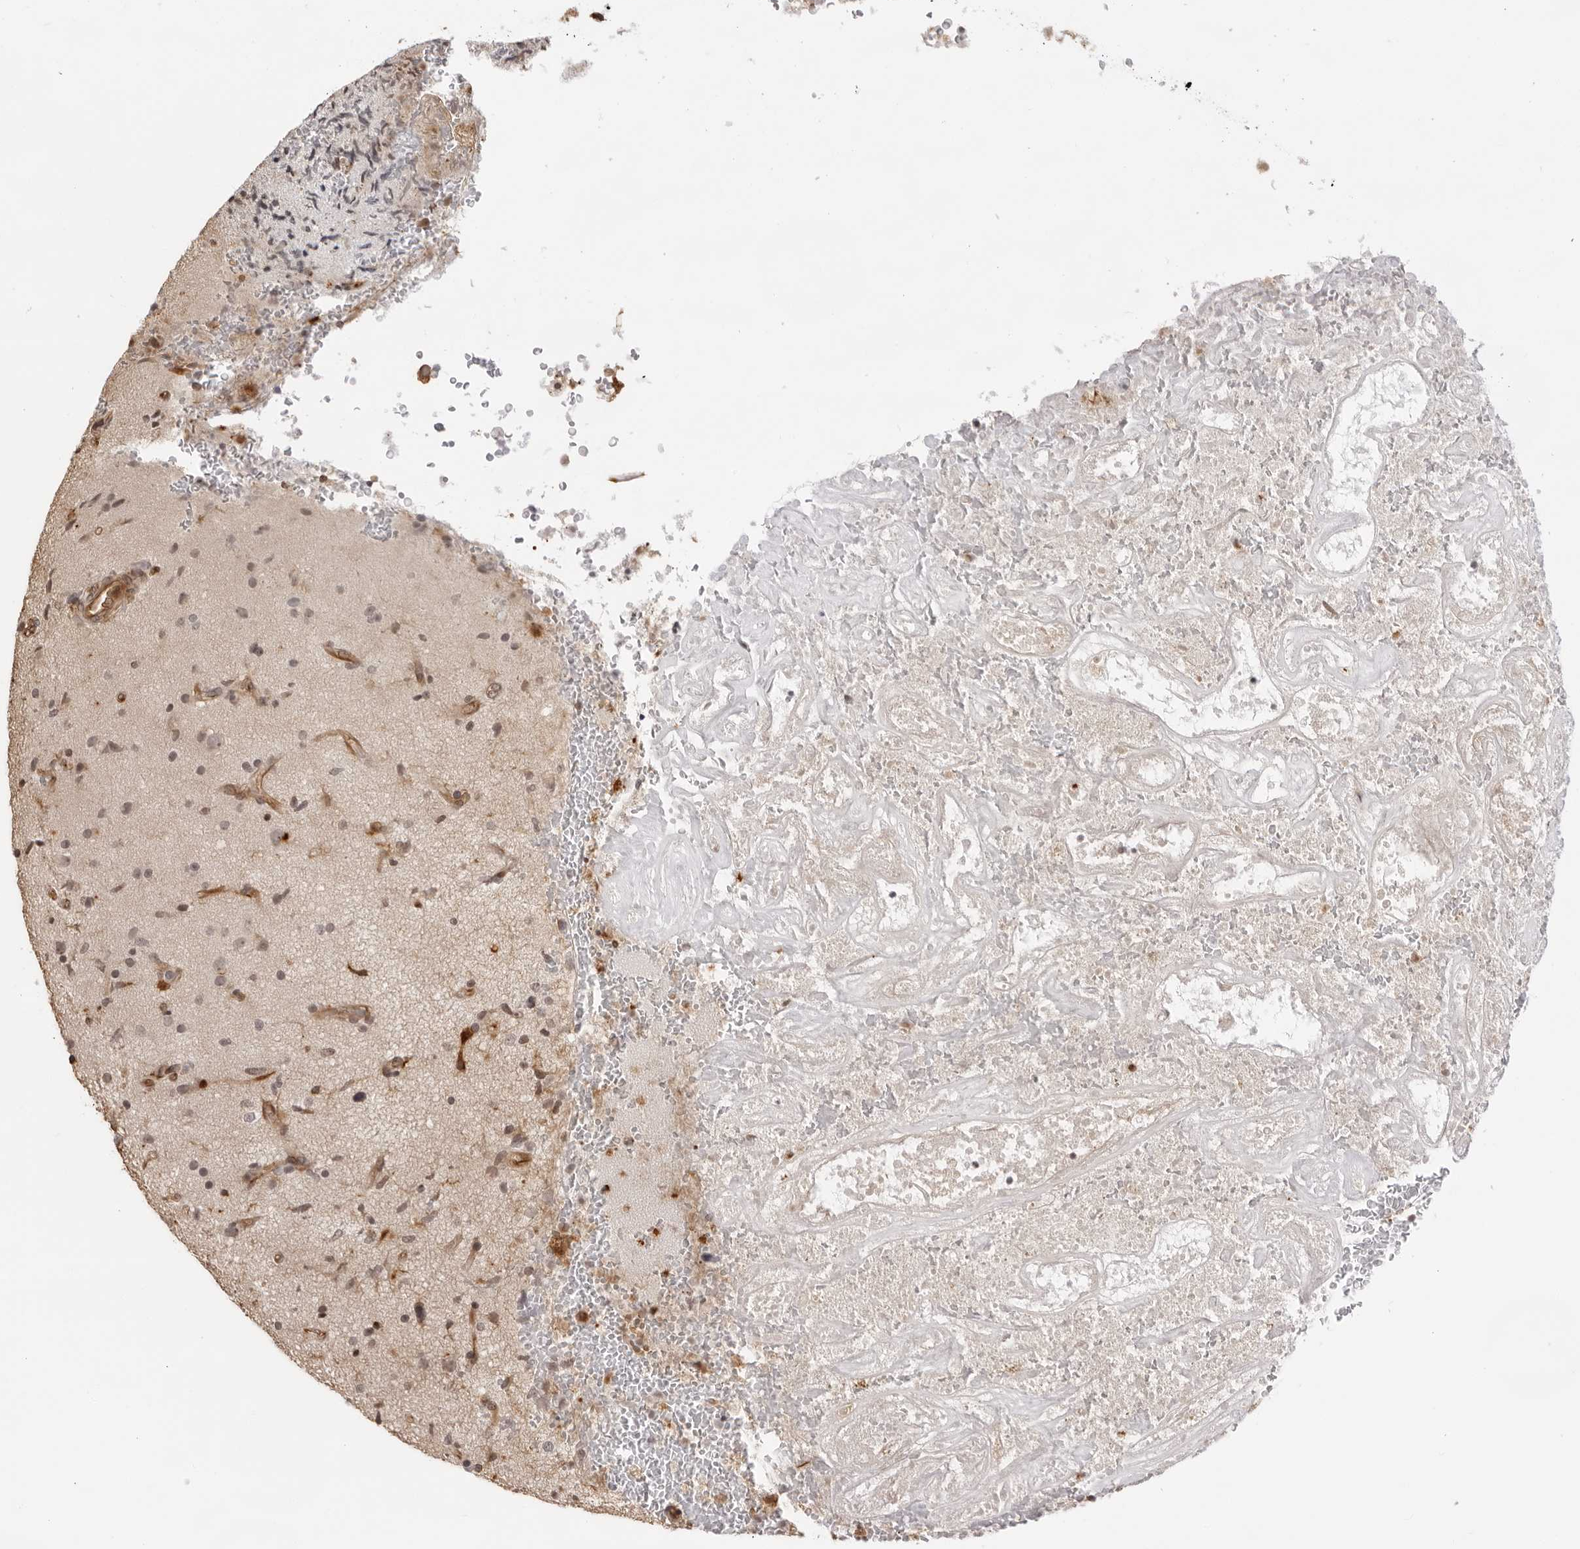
{"staining": {"intensity": "negative", "quantity": "none", "location": "none"}, "tissue": "glioma", "cell_type": "Tumor cells", "image_type": "cancer", "snomed": [{"axis": "morphology", "description": "Glioma, malignant, High grade"}, {"axis": "topography", "description": "Brain"}], "caption": "A micrograph of human malignant glioma (high-grade) is negative for staining in tumor cells.", "gene": "DYNLT5", "patient": {"sex": "male", "age": 72}}